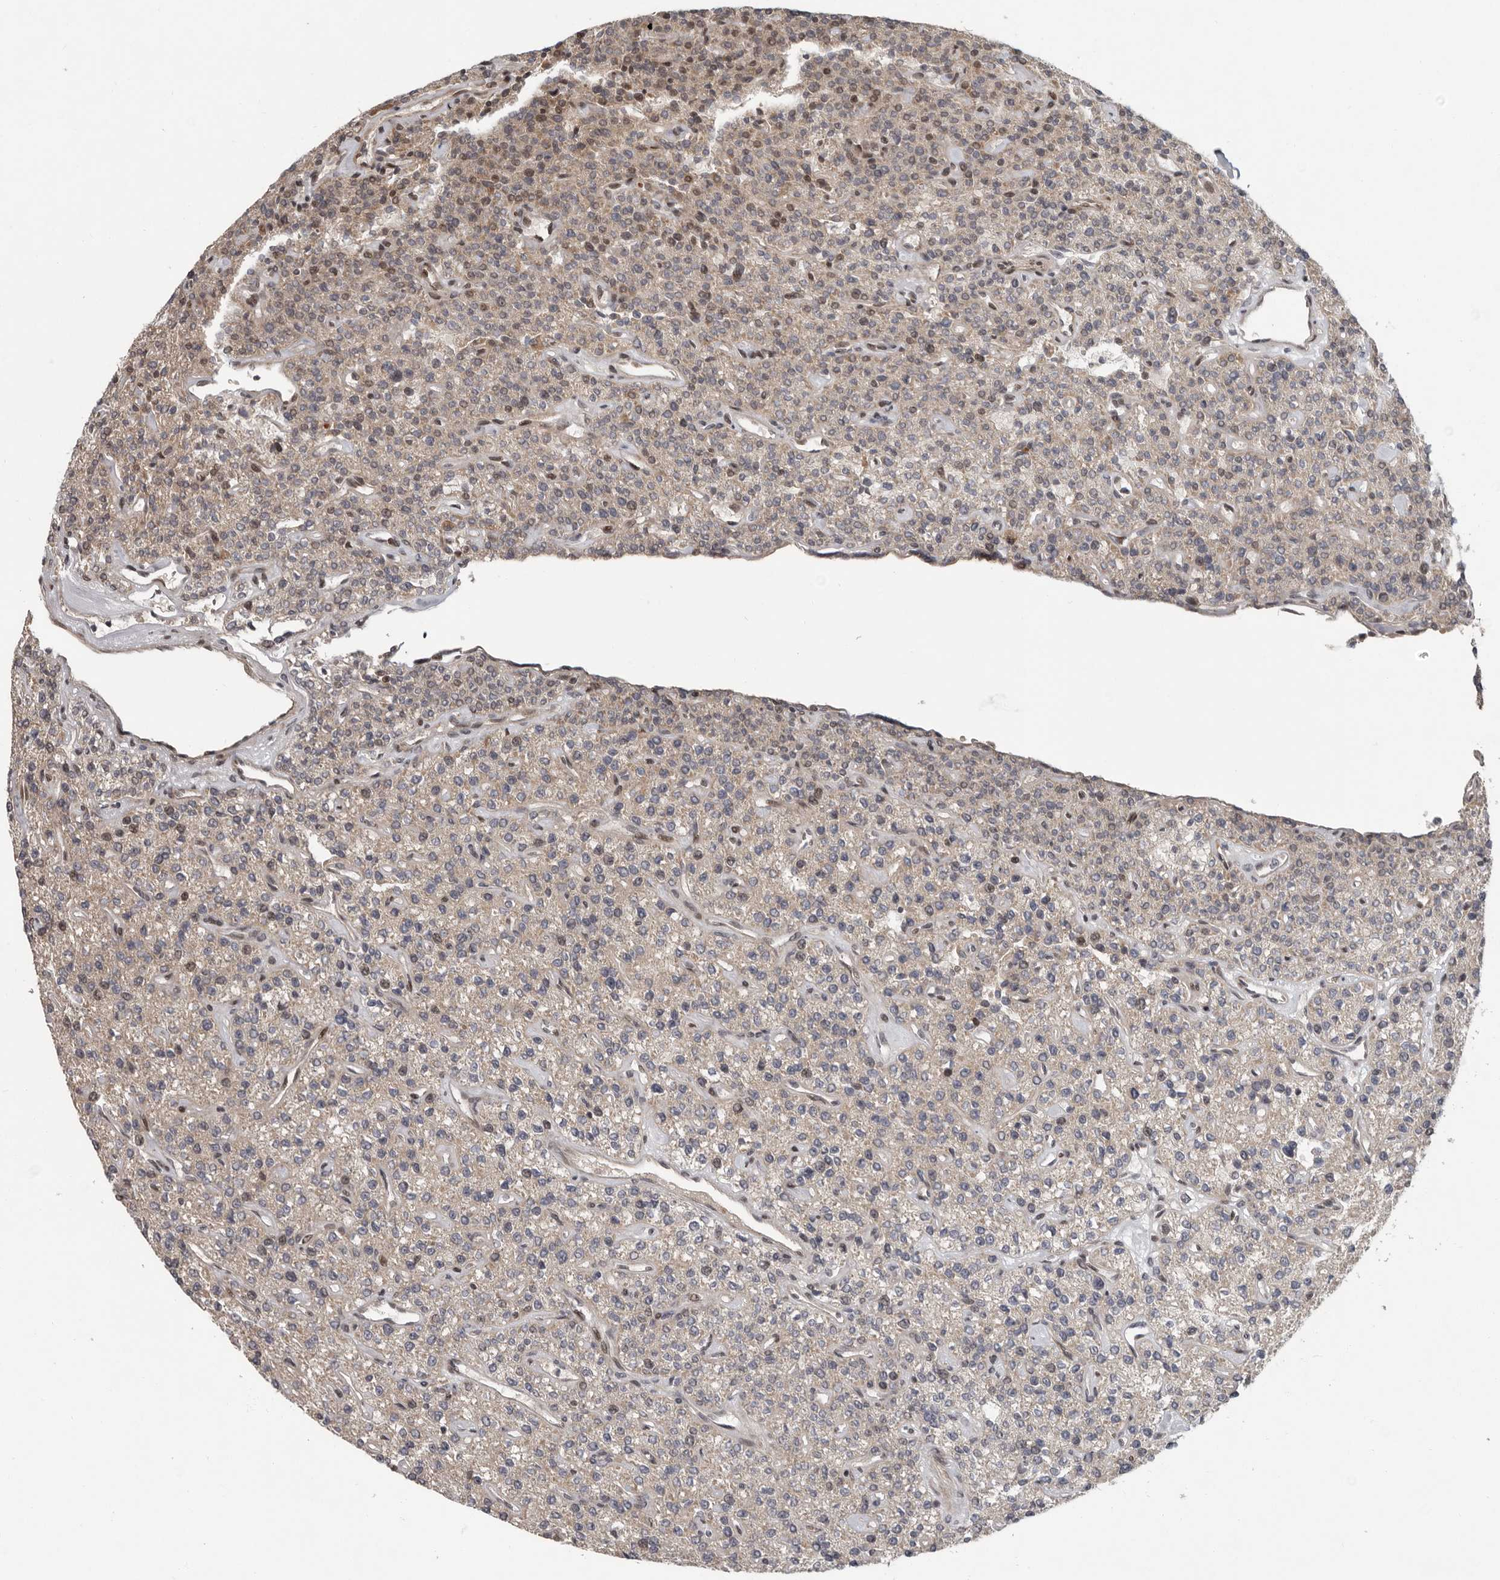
{"staining": {"intensity": "negative", "quantity": "none", "location": "none"}, "tissue": "parathyroid gland", "cell_type": "Glandular cells", "image_type": "normal", "snomed": [{"axis": "morphology", "description": "Normal tissue, NOS"}, {"axis": "topography", "description": "Parathyroid gland"}], "caption": "A histopathology image of parathyroid gland stained for a protein reveals no brown staining in glandular cells. (Stains: DAB (3,3'-diaminobenzidine) immunohistochemistry (IHC) with hematoxylin counter stain, Microscopy: brightfield microscopy at high magnification).", "gene": "RABIF", "patient": {"sex": "male", "age": 46}}